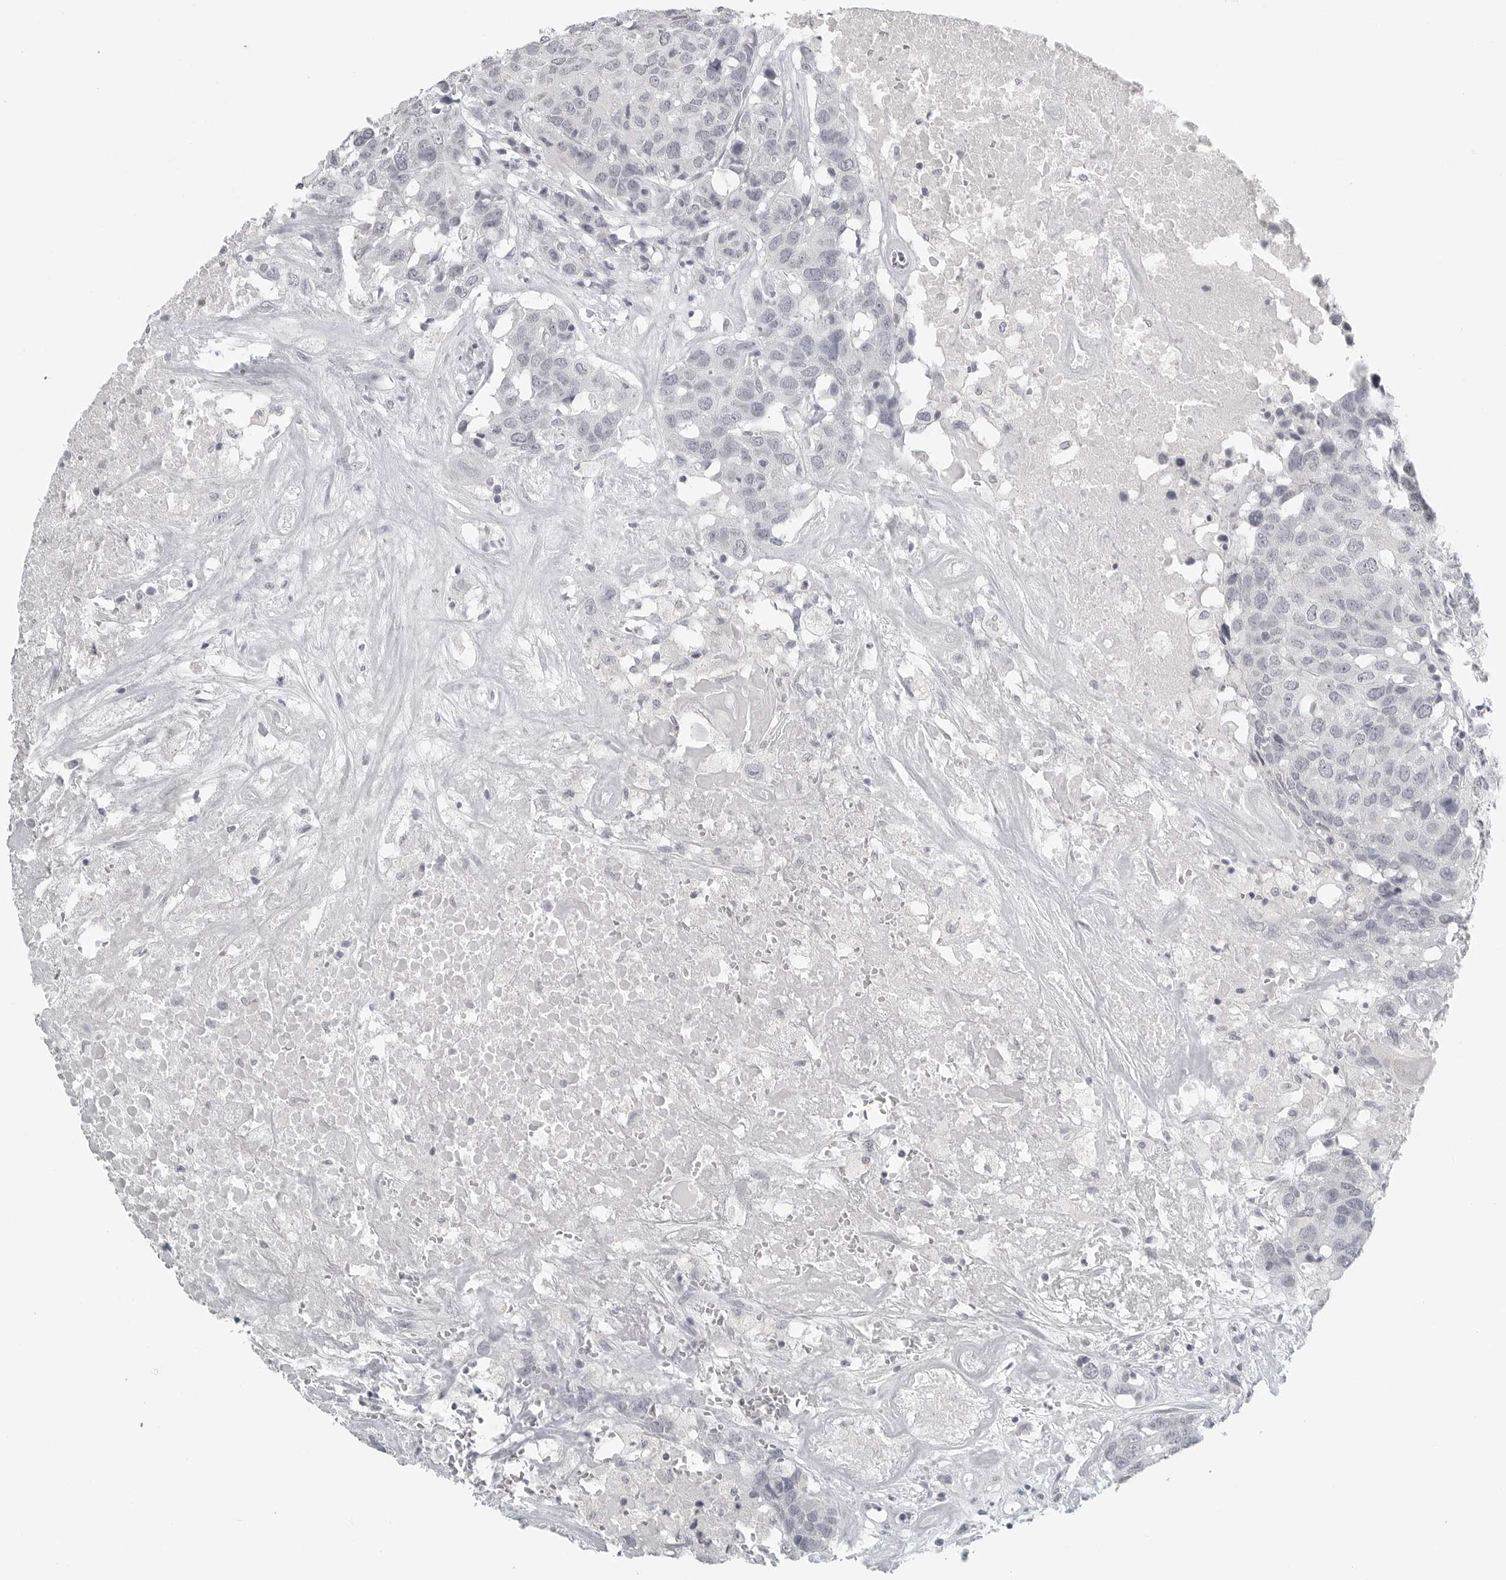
{"staining": {"intensity": "weak", "quantity": "<25%", "location": "nuclear"}, "tissue": "head and neck cancer", "cell_type": "Tumor cells", "image_type": "cancer", "snomed": [{"axis": "morphology", "description": "Squamous cell carcinoma, NOS"}, {"axis": "topography", "description": "Head-Neck"}], "caption": "Protein analysis of head and neck cancer shows no significant expression in tumor cells.", "gene": "BPIFA1", "patient": {"sex": "male", "age": 66}}